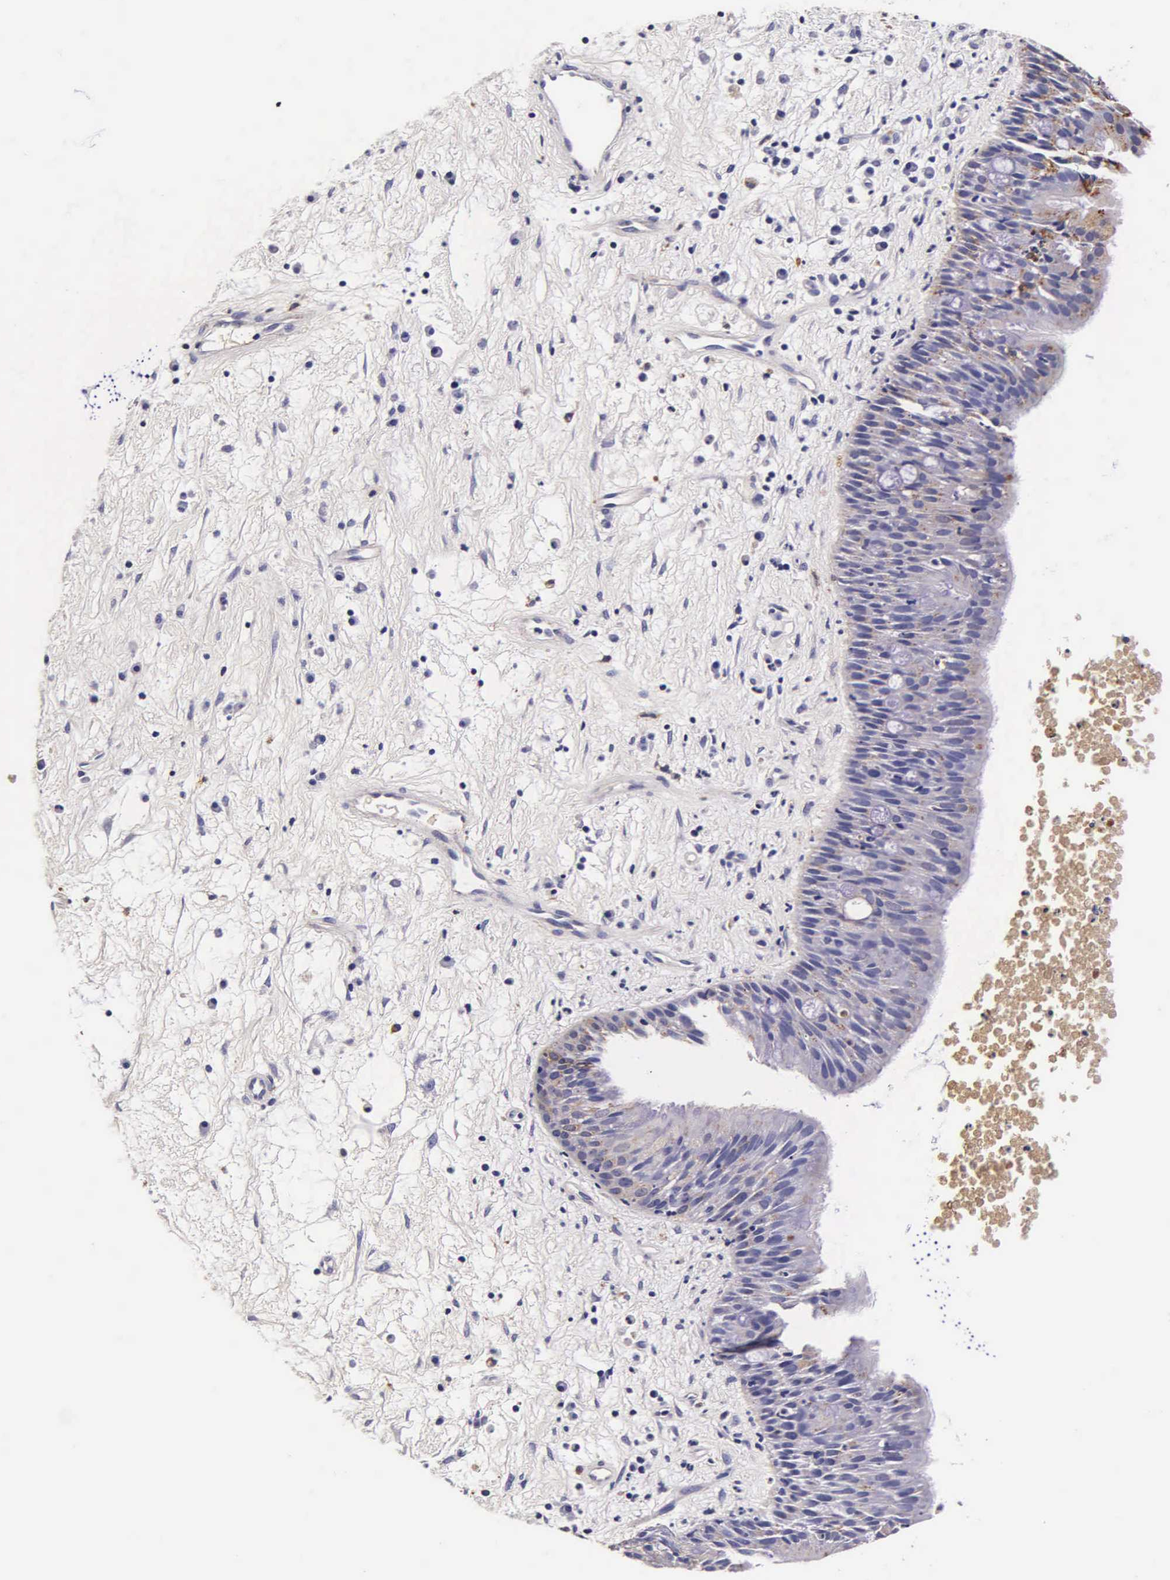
{"staining": {"intensity": "moderate", "quantity": "<25%", "location": "cytoplasmic/membranous"}, "tissue": "nasopharynx", "cell_type": "Respiratory epithelial cells", "image_type": "normal", "snomed": [{"axis": "morphology", "description": "Normal tissue, NOS"}, {"axis": "topography", "description": "Nasopharynx"}], "caption": "Immunohistochemical staining of unremarkable nasopharynx exhibits <25% levels of moderate cytoplasmic/membranous protein staining in about <25% of respiratory epithelial cells.", "gene": "CTSB", "patient": {"sex": "male", "age": 13}}